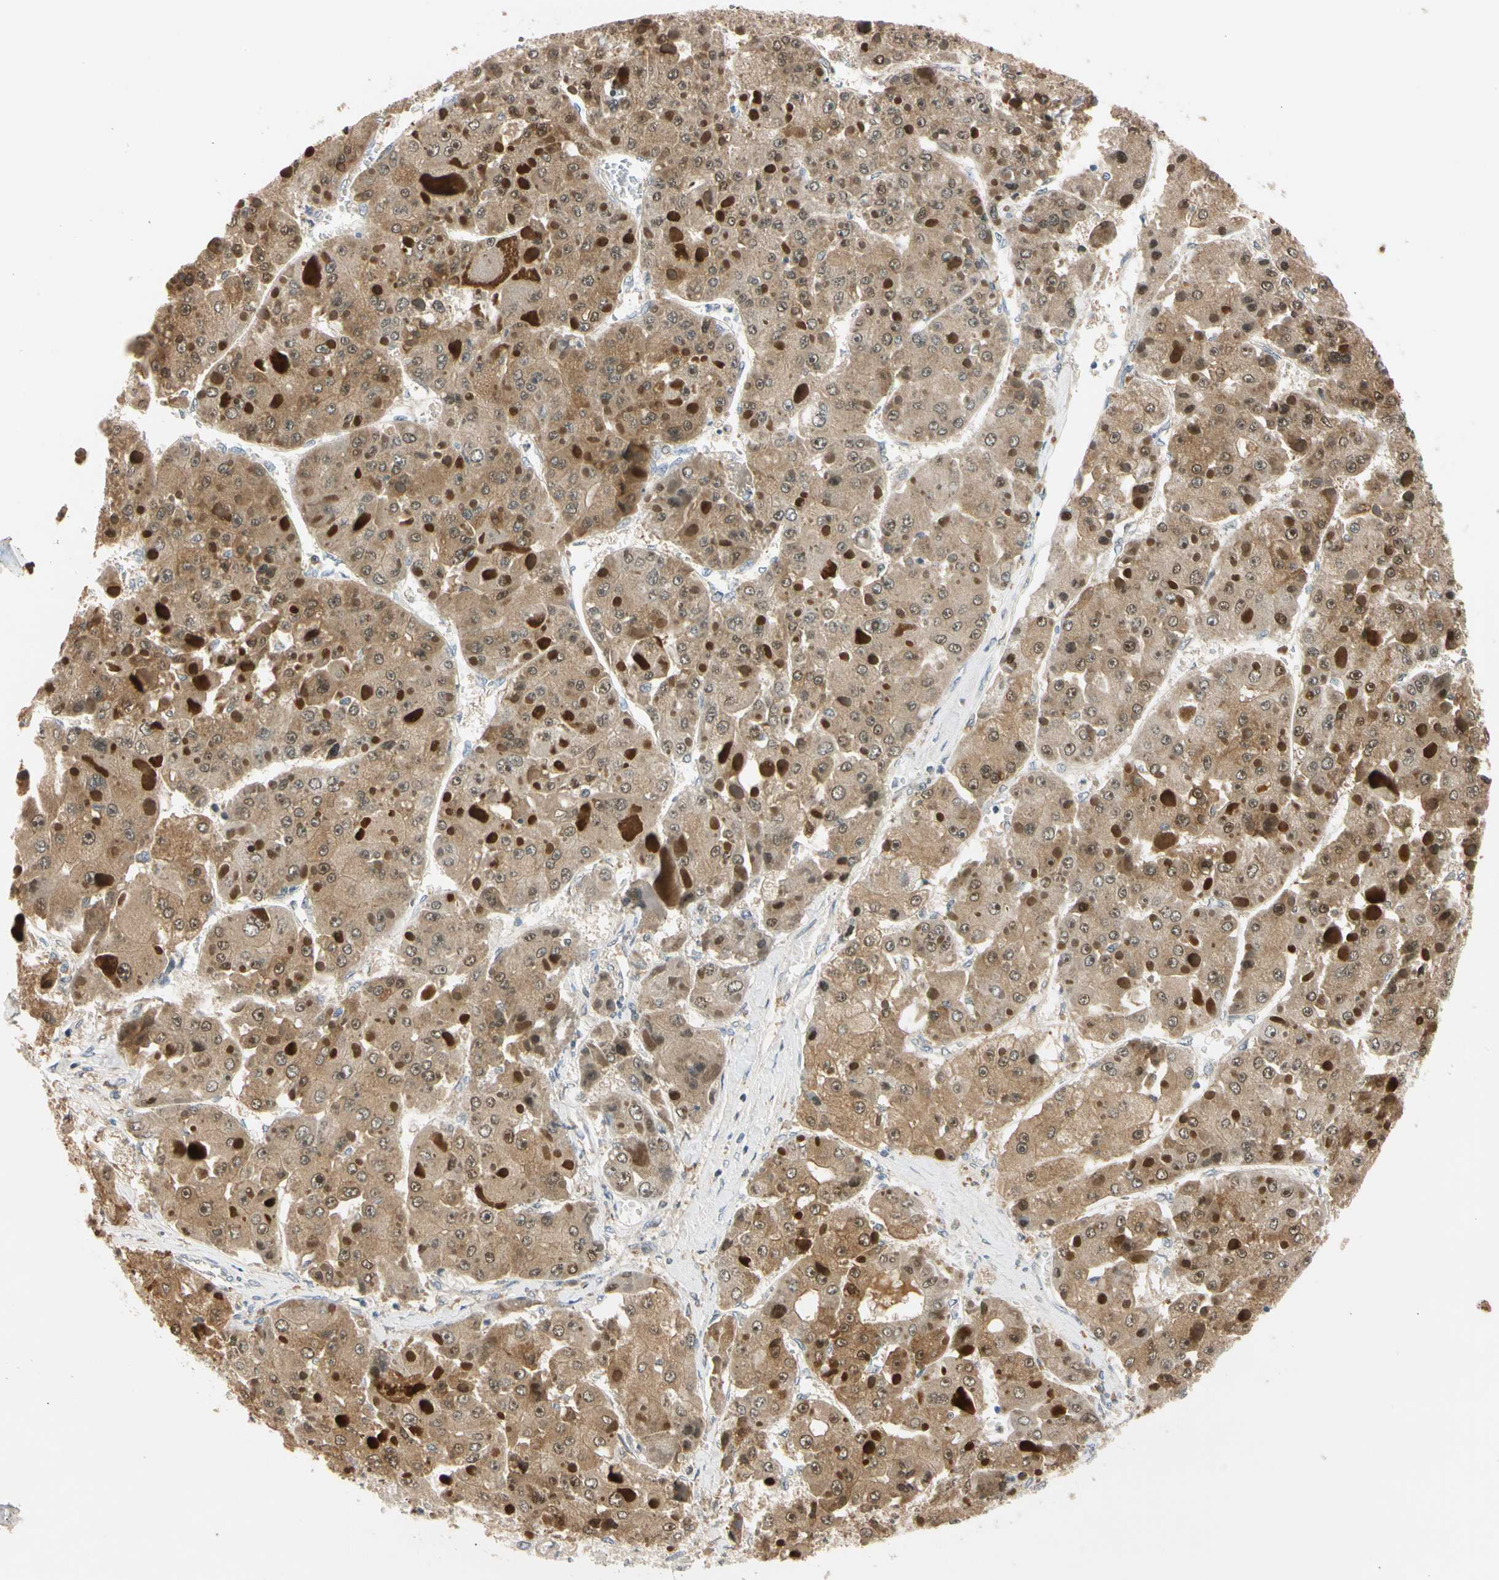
{"staining": {"intensity": "strong", "quantity": ">75%", "location": "cytoplasmic/membranous,nuclear"}, "tissue": "liver cancer", "cell_type": "Tumor cells", "image_type": "cancer", "snomed": [{"axis": "morphology", "description": "Carcinoma, Hepatocellular, NOS"}, {"axis": "topography", "description": "Liver"}], "caption": "Brown immunohistochemical staining in hepatocellular carcinoma (liver) exhibits strong cytoplasmic/membranous and nuclear expression in about >75% of tumor cells.", "gene": "RIOX2", "patient": {"sex": "female", "age": 73}}